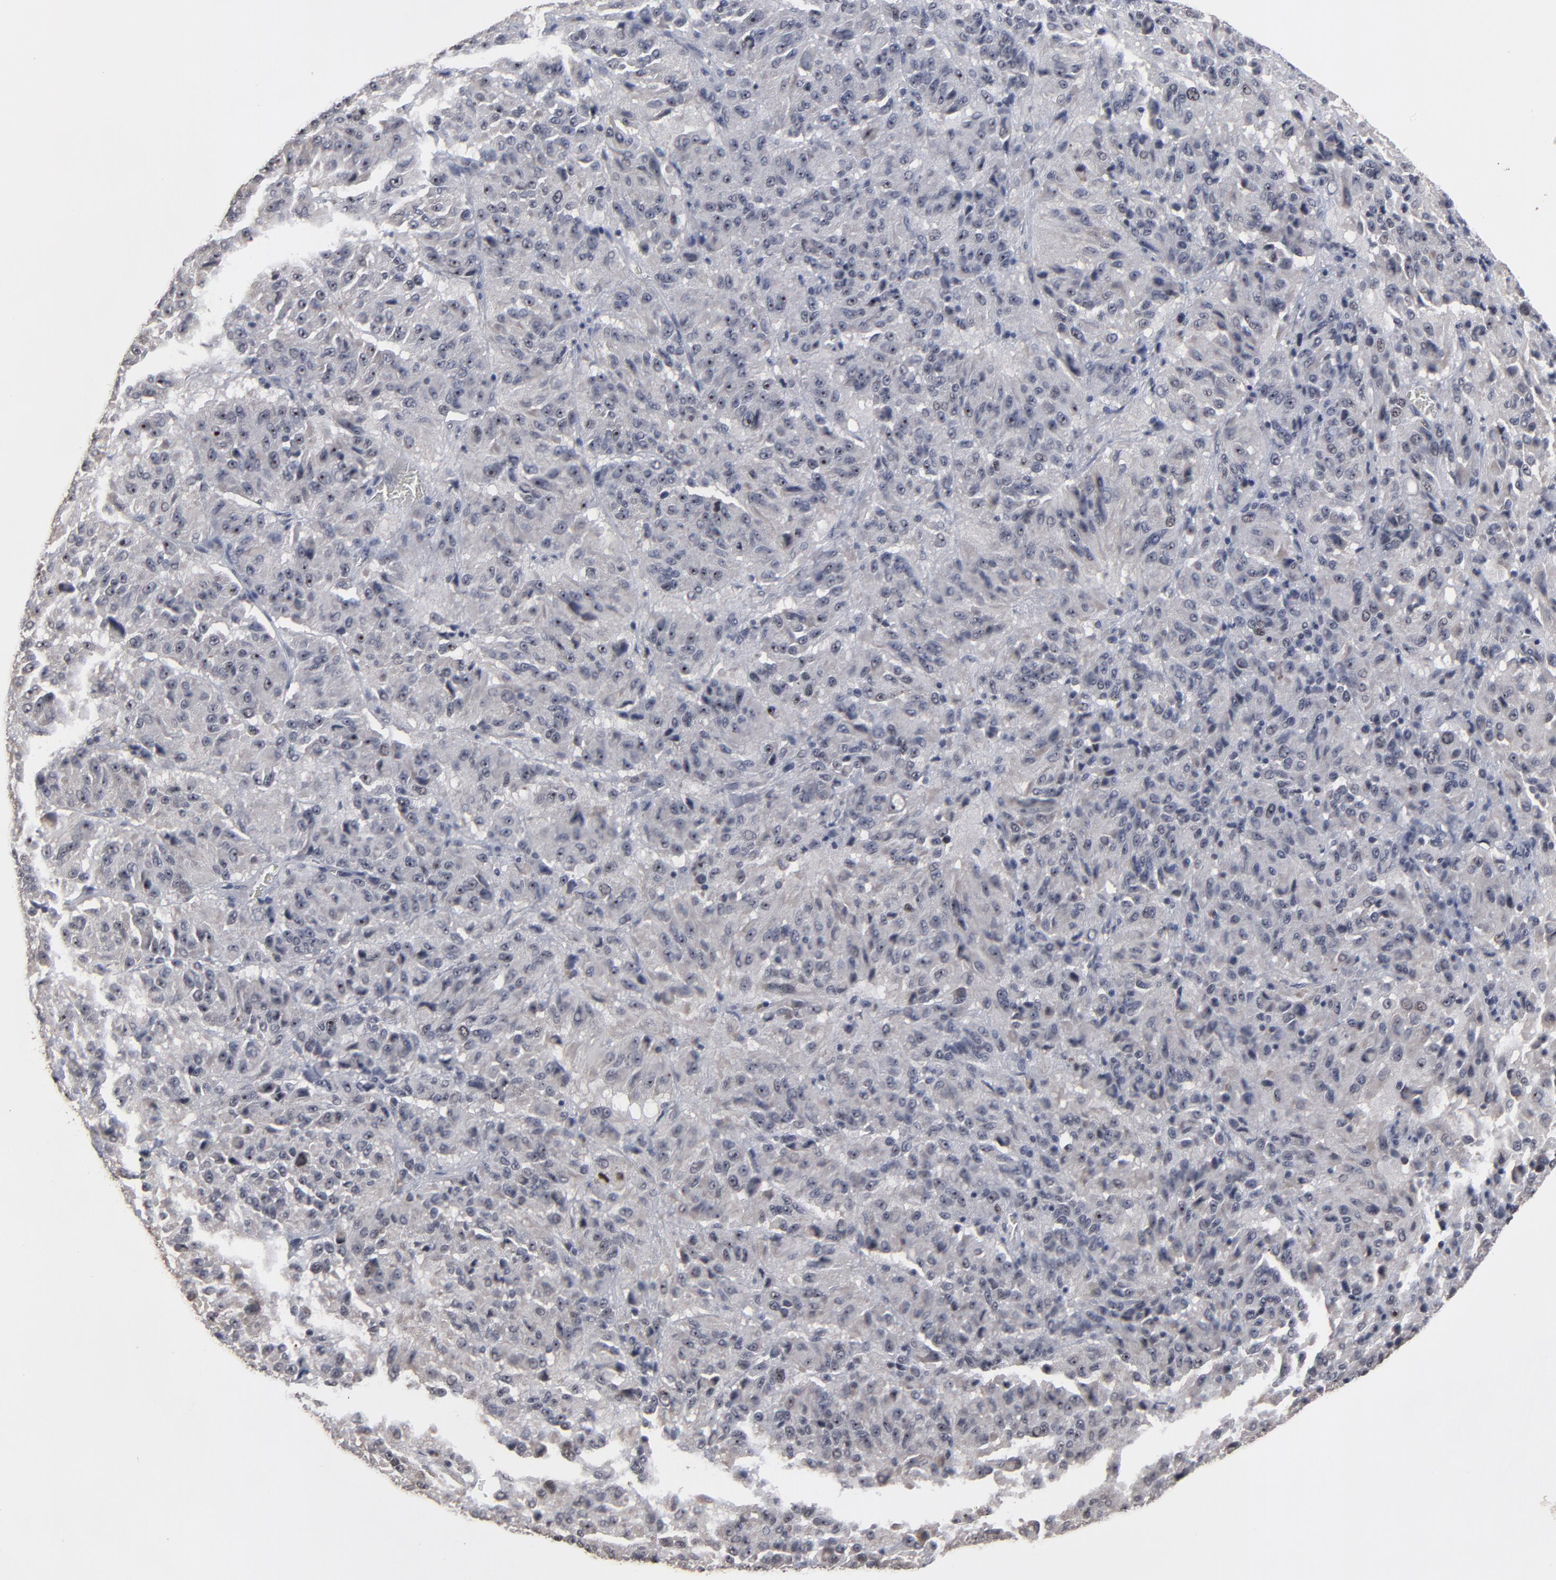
{"staining": {"intensity": "negative", "quantity": "none", "location": "none"}, "tissue": "melanoma", "cell_type": "Tumor cells", "image_type": "cancer", "snomed": [{"axis": "morphology", "description": "Malignant melanoma, Metastatic site"}, {"axis": "topography", "description": "Lung"}], "caption": "A micrograph of melanoma stained for a protein shows no brown staining in tumor cells. Brightfield microscopy of IHC stained with DAB (brown) and hematoxylin (blue), captured at high magnification.", "gene": "SSRP1", "patient": {"sex": "male", "age": 64}}